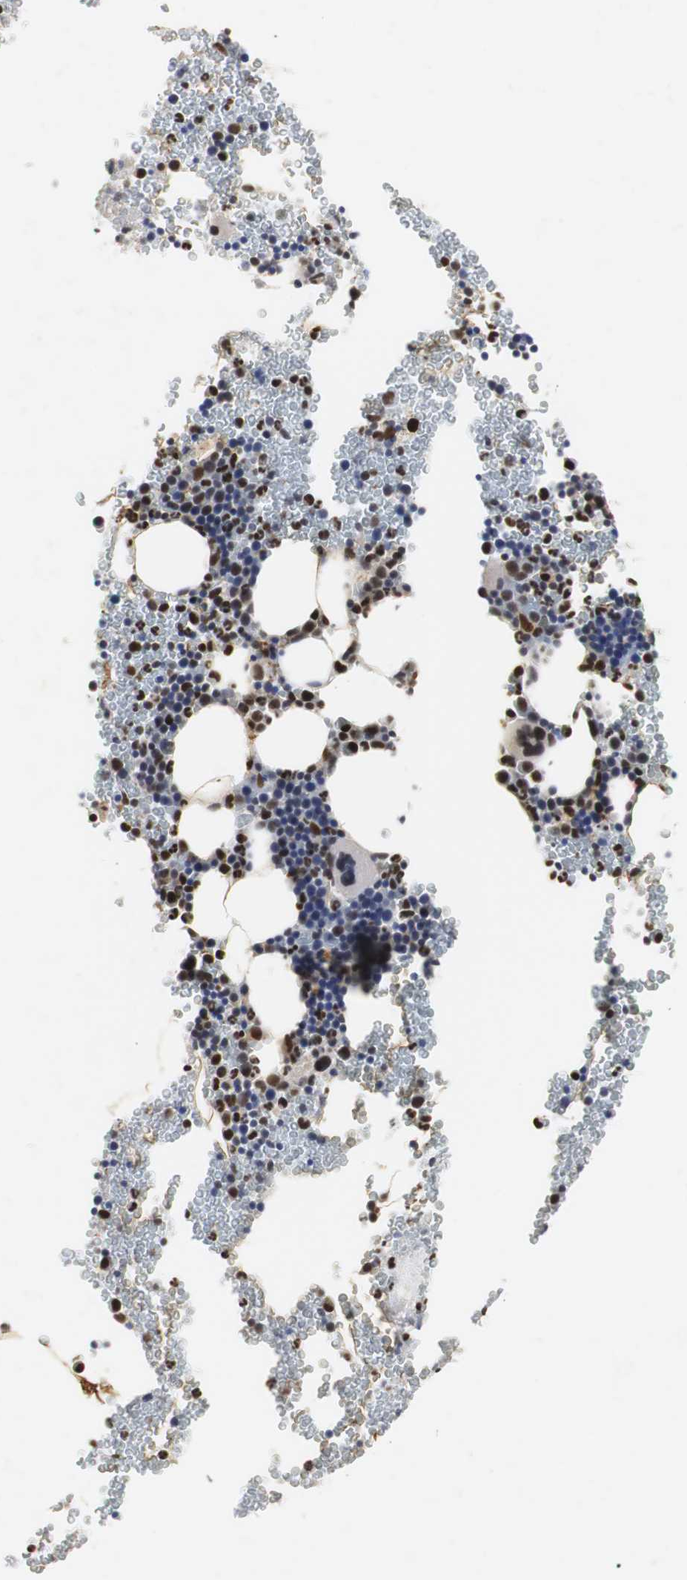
{"staining": {"intensity": "strong", "quantity": "25%-75%", "location": "nuclear"}, "tissue": "bone marrow", "cell_type": "Hematopoietic cells", "image_type": "normal", "snomed": [{"axis": "morphology", "description": "Normal tissue, NOS"}, {"axis": "morphology", "description": "Inflammation, NOS"}, {"axis": "topography", "description": "Bone marrow"}], "caption": "Immunohistochemistry micrograph of unremarkable bone marrow stained for a protein (brown), which reveals high levels of strong nuclear expression in about 25%-75% of hematopoietic cells.", "gene": "ZFC3H1", "patient": {"sex": "male", "age": 22}}